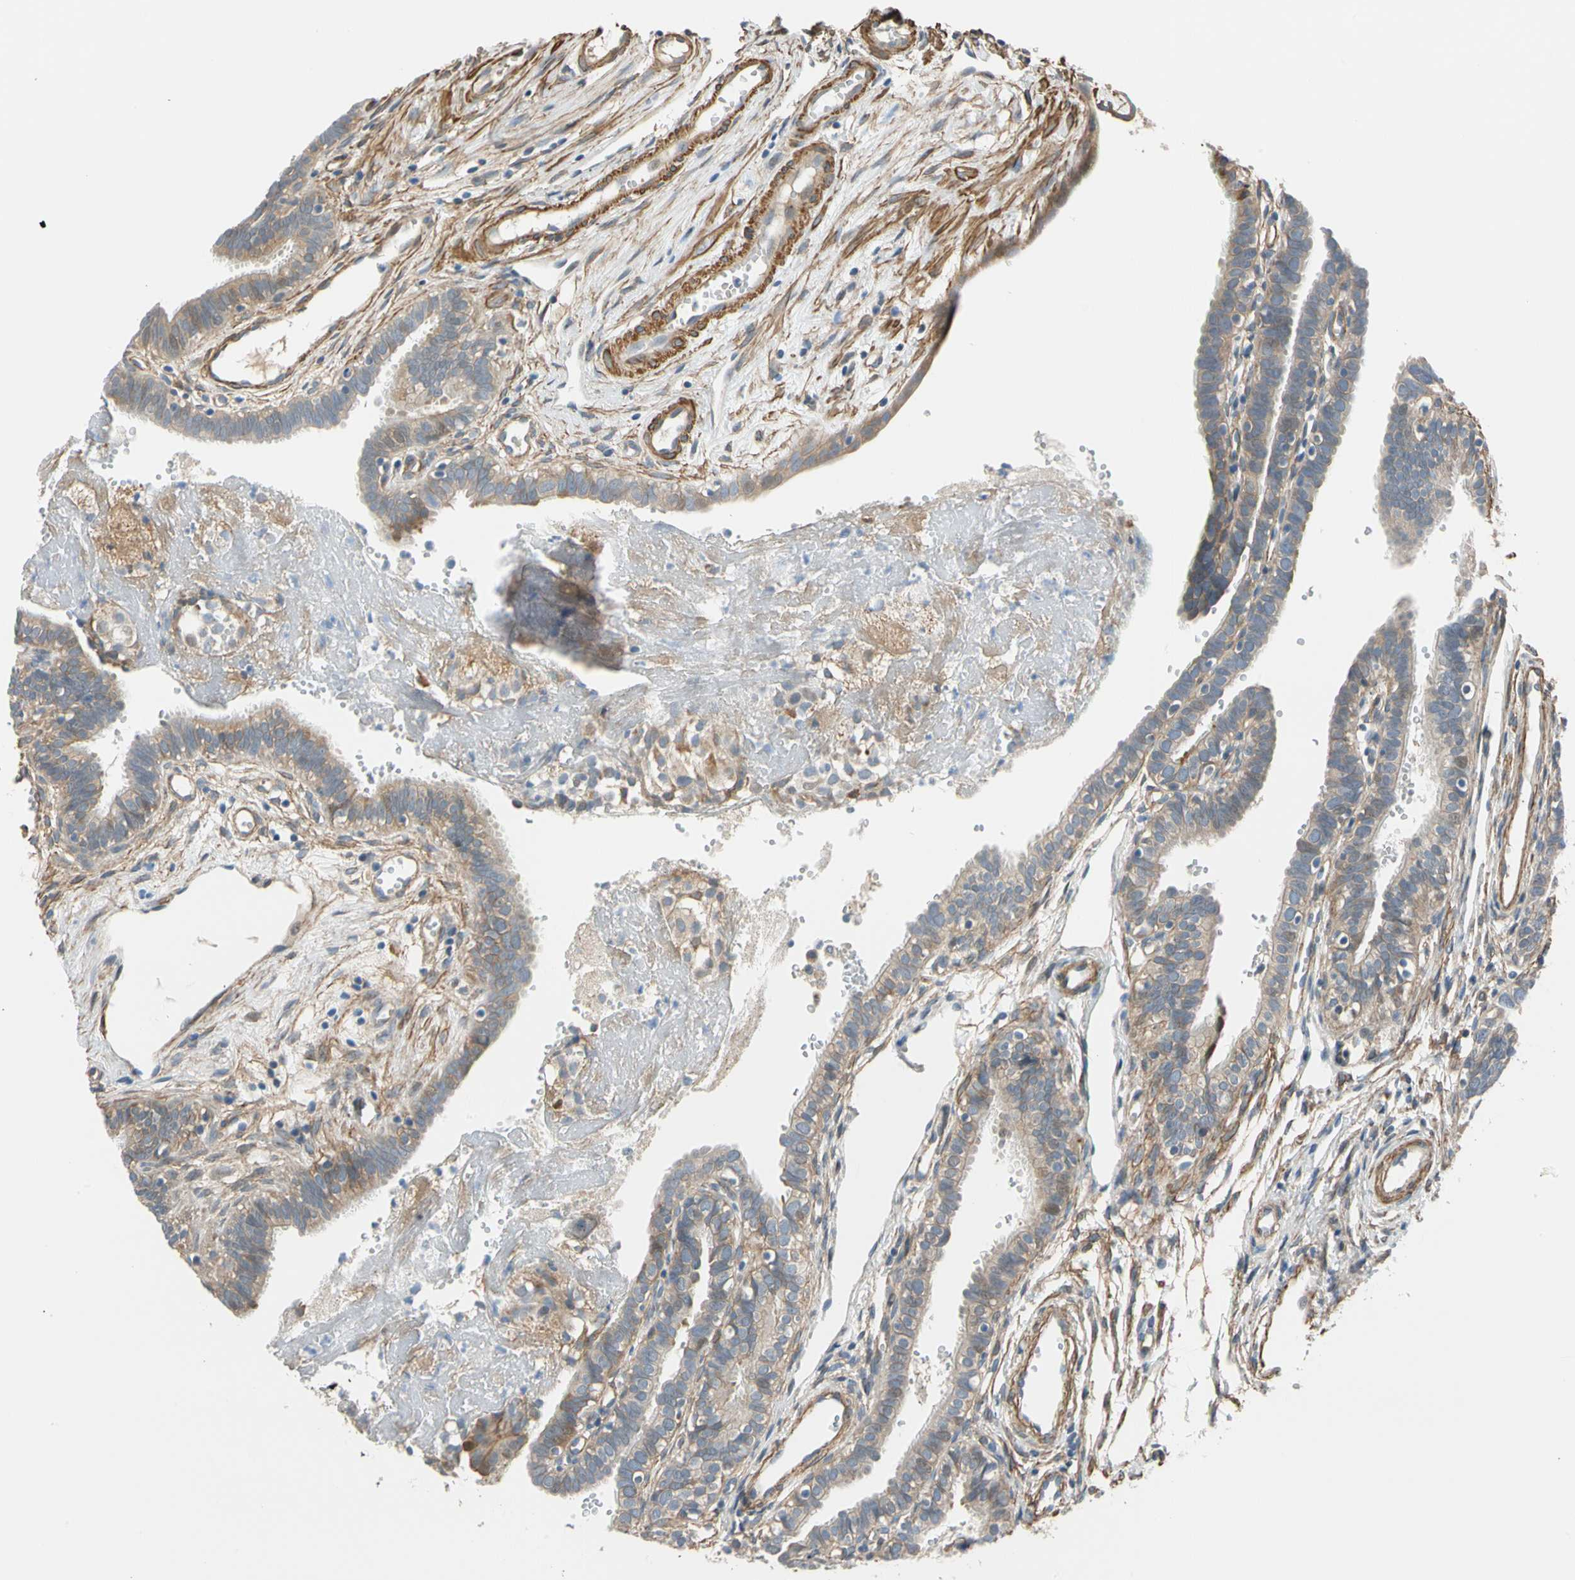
{"staining": {"intensity": "moderate", "quantity": ">75%", "location": "cytoplasmic/membranous"}, "tissue": "fallopian tube", "cell_type": "Glandular cells", "image_type": "normal", "snomed": [{"axis": "morphology", "description": "Normal tissue, NOS"}, {"axis": "topography", "description": "Fallopian tube"}, {"axis": "topography", "description": "Placenta"}], "caption": "Benign fallopian tube displays moderate cytoplasmic/membranous positivity in about >75% of glandular cells.", "gene": "LIMK2", "patient": {"sex": "female", "age": 34}}